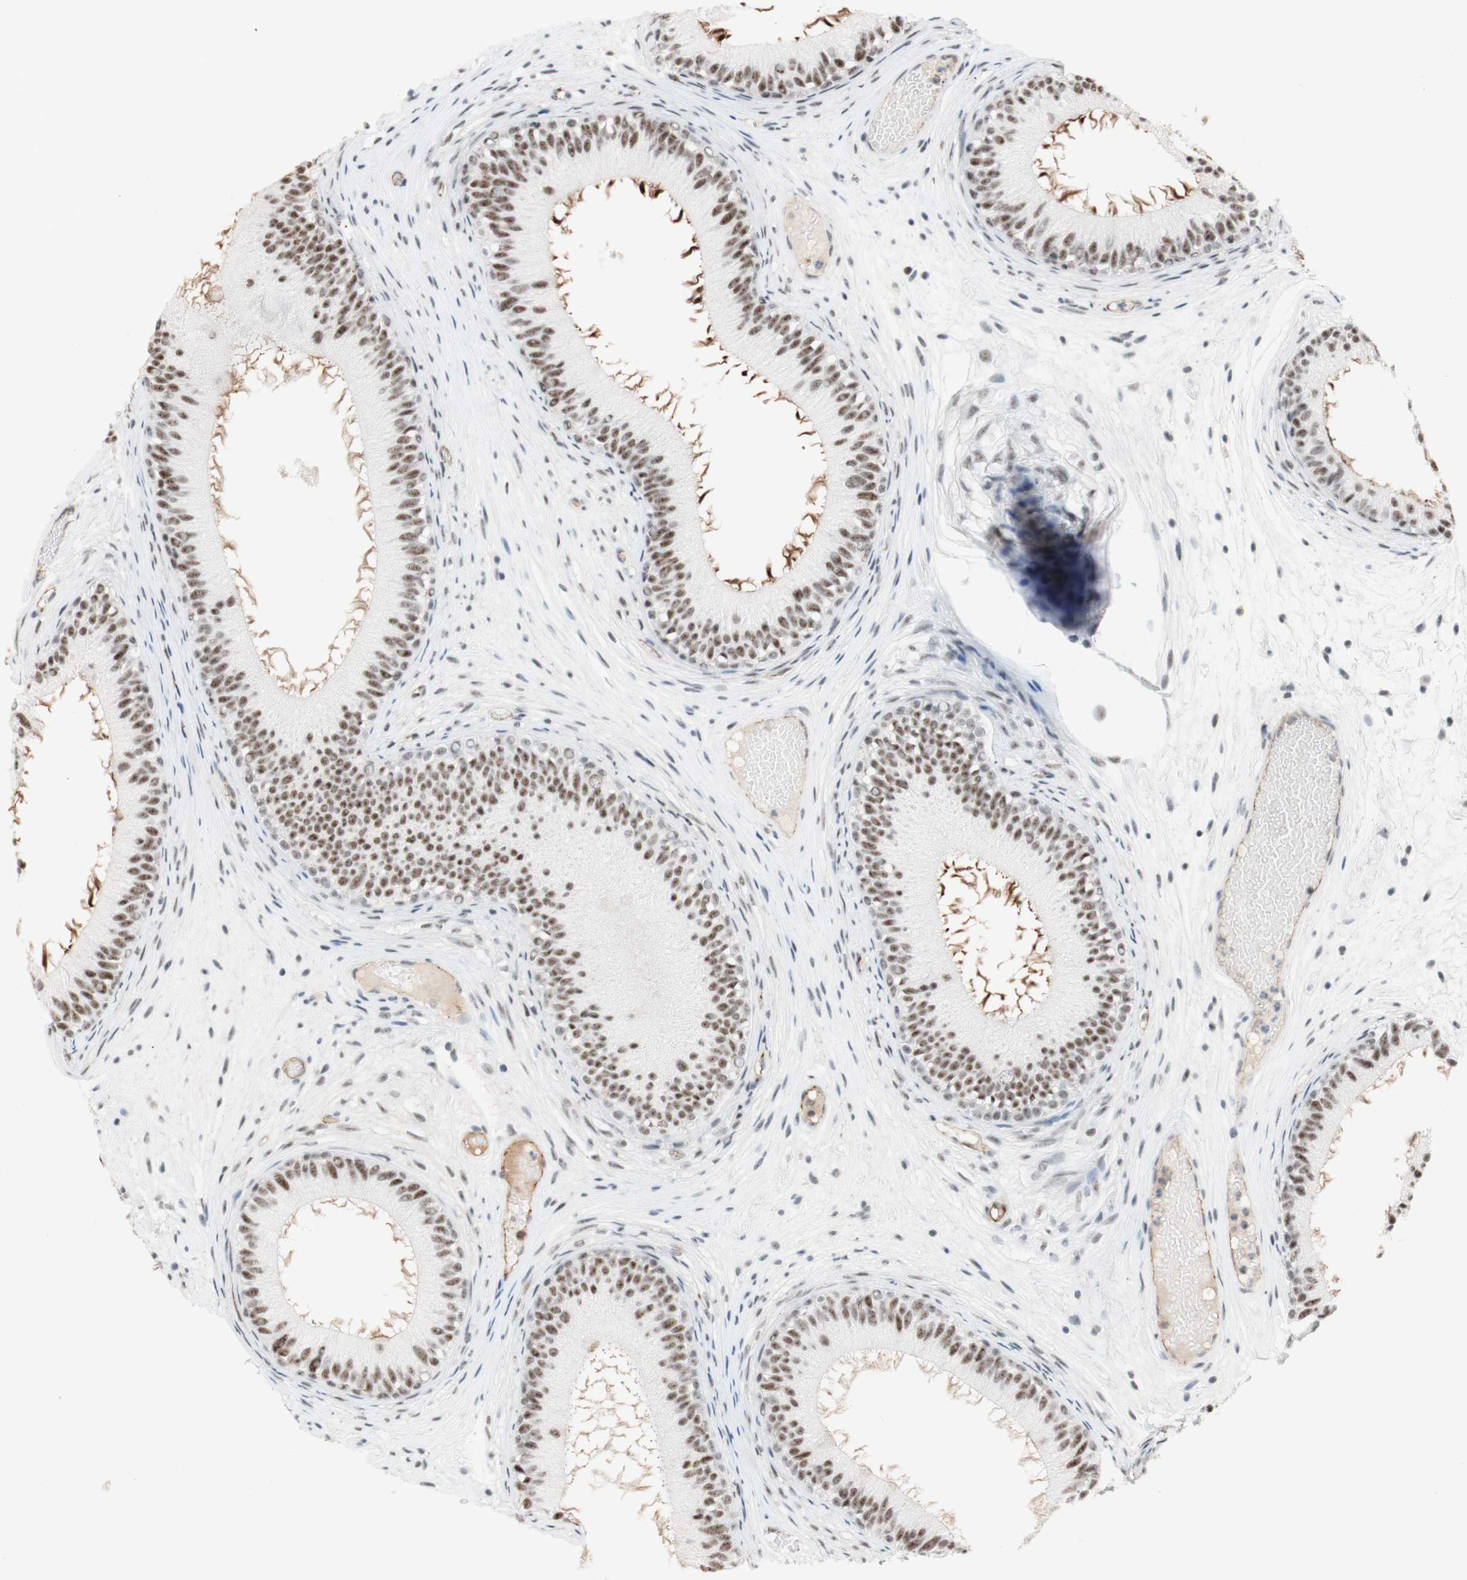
{"staining": {"intensity": "moderate", "quantity": ">75%", "location": "nuclear"}, "tissue": "epididymis", "cell_type": "Glandular cells", "image_type": "normal", "snomed": [{"axis": "morphology", "description": "Normal tissue, NOS"}, {"axis": "morphology", "description": "Atrophy, NOS"}, {"axis": "topography", "description": "Testis"}, {"axis": "topography", "description": "Epididymis"}], "caption": "This image displays immunohistochemistry (IHC) staining of normal epididymis, with medium moderate nuclear expression in approximately >75% of glandular cells.", "gene": "SAP18", "patient": {"sex": "male", "age": 18}}